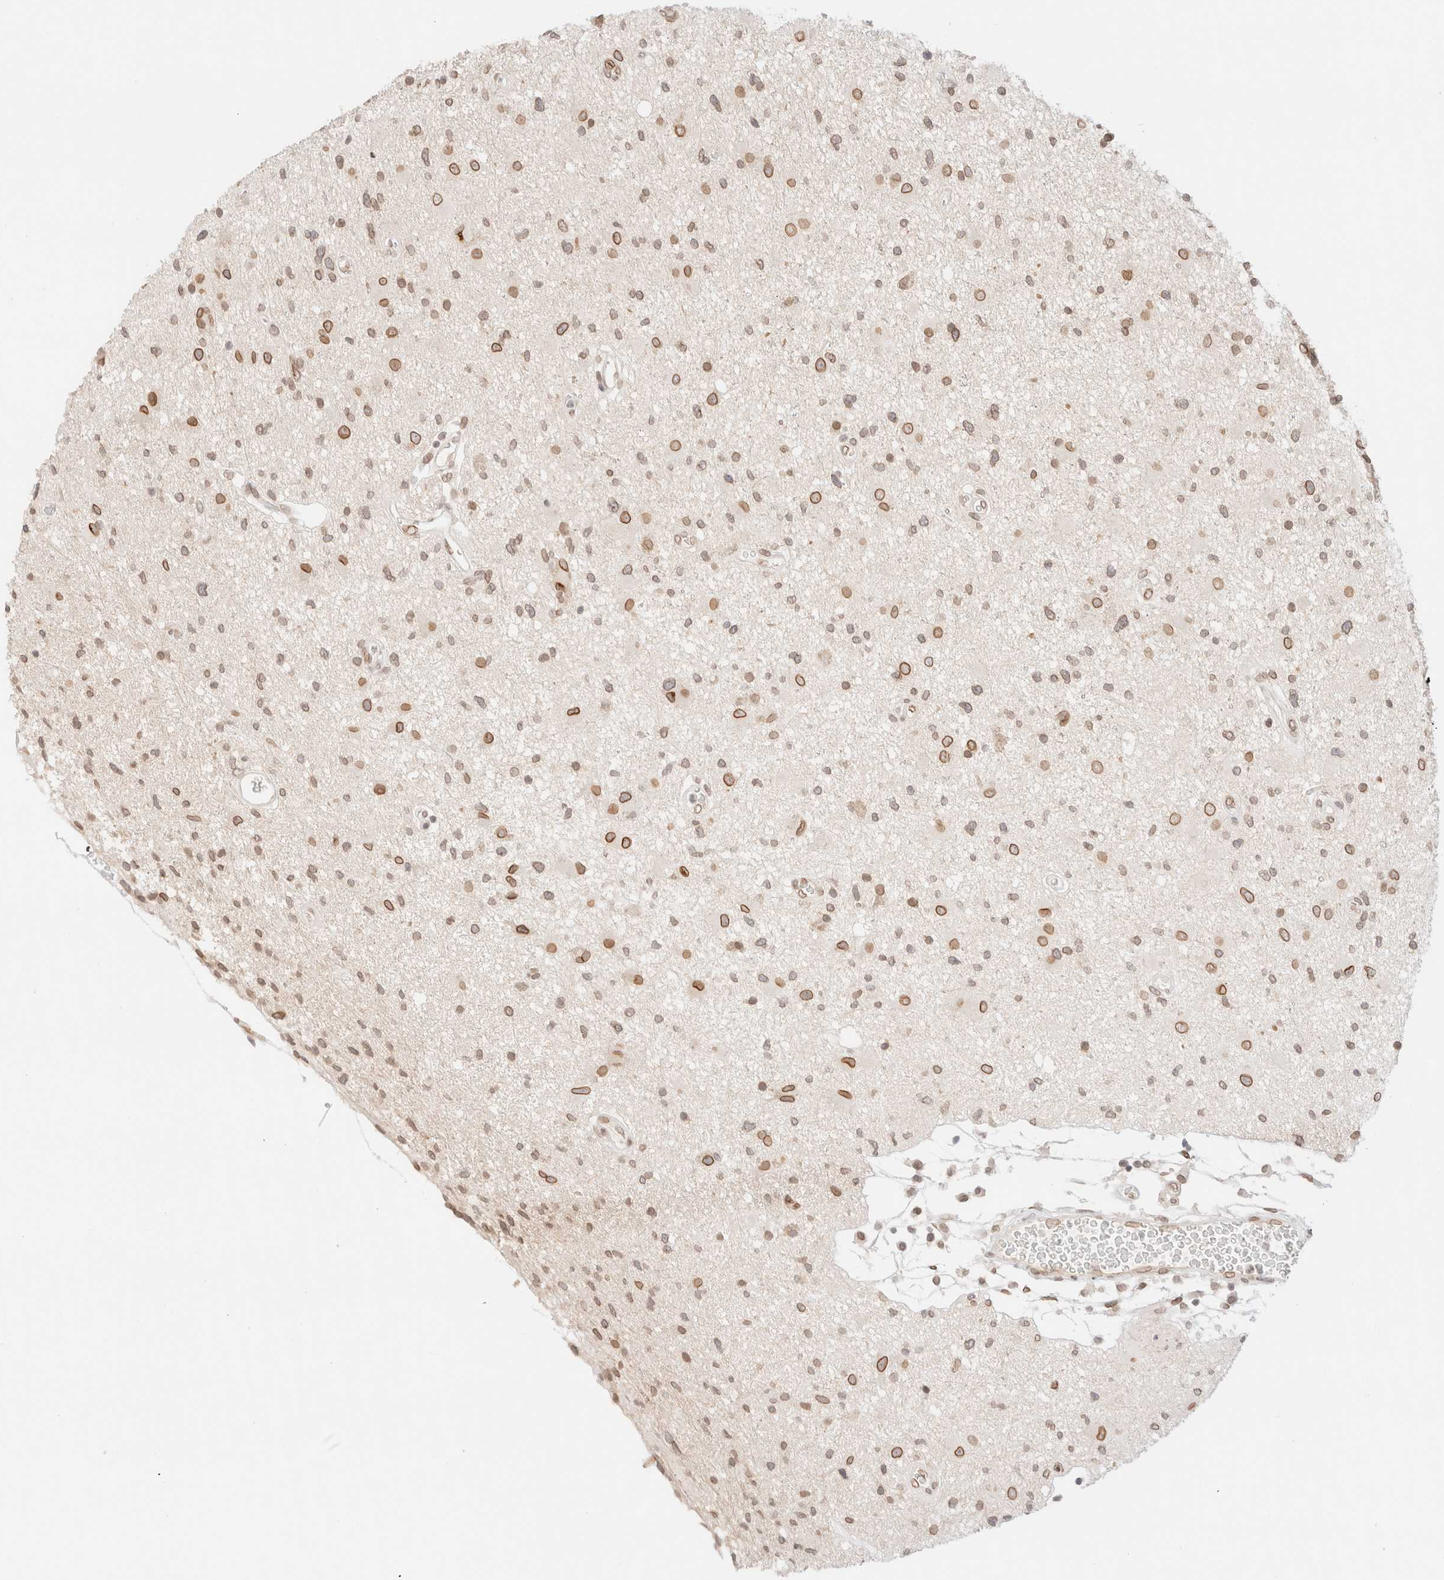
{"staining": {"intensity": "moderate", "quantity": ">75%", "location": "cytoplasmic/membranous,nuclear"}, "tissue": "glioma", "cell_type": "Tumor cells", "image_type": "cancer", "snomed": [{"axis": "morphology", "description": "Glioma, malignant, High grade"}, {"axis": "topography", "description": "Brain"}], "caption": "Moderate cytoplasmic/membranous and nuclear expression is seen in about >75% of tumor cells in high-grade glioma (malignant).", "gene": "ZNF770", "patient": {"sex": "male", "age": 33}}